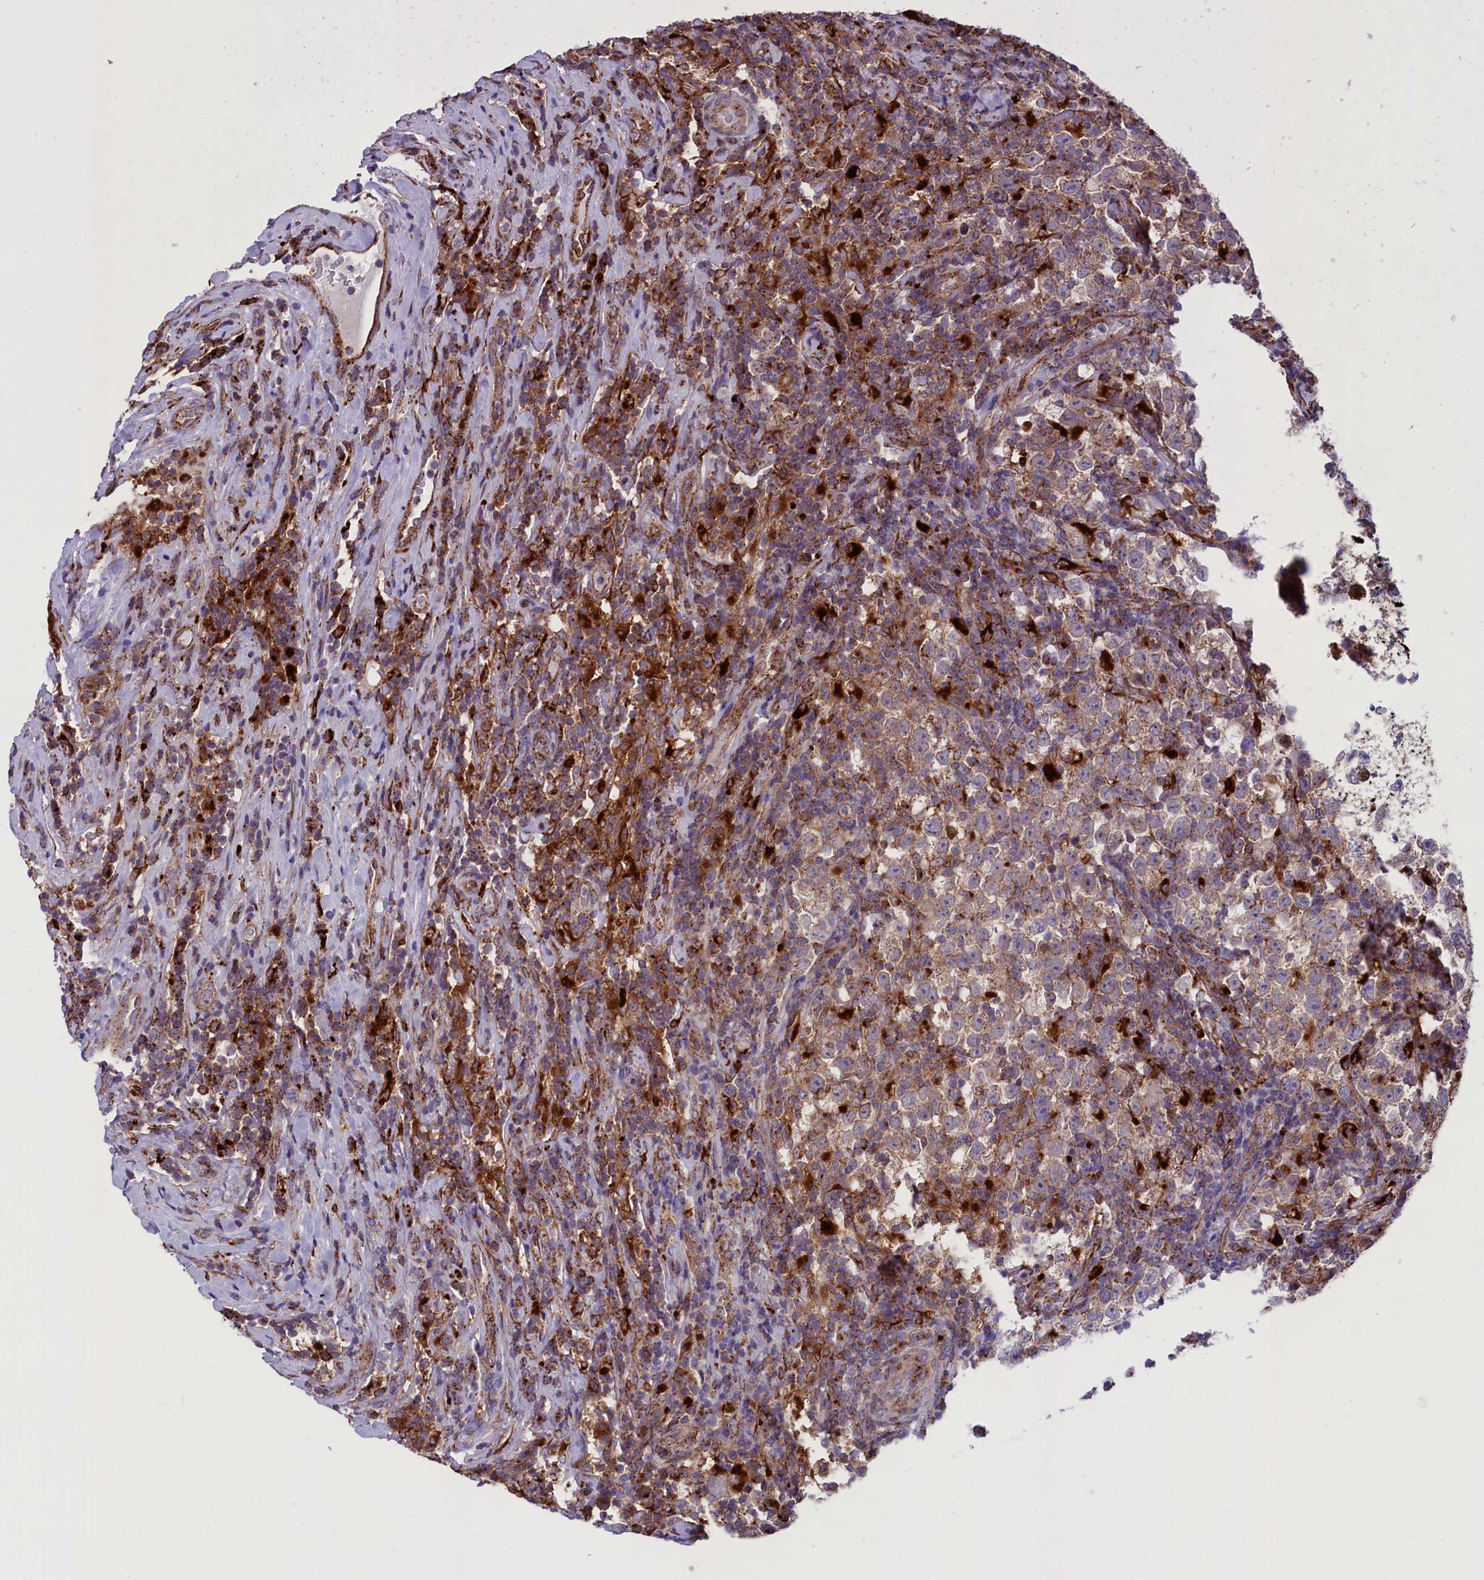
{"staining": {"intensity": "moderate", "quantity": "<25%", "location": "cytoplasmic/membranous"}, "tissue": "testis cancer", "cell_type": "Tumor cells", "image_type": "cancer", "snomed": [{"axis": "morphology", "description": "Normal tissue, NOS"}, {"axis": "morphology", "description": "Seminoma, NOS"}, {"axis": "topography", "description": "Testis"}], "caption": "This is an image of IHC staining of seminoma (testis), which shows moderate staining in the cytoplasmic/membranous of tumor cells.", "gene": "MAN2B1", "patient": {"sex": "male", "age": 43}}